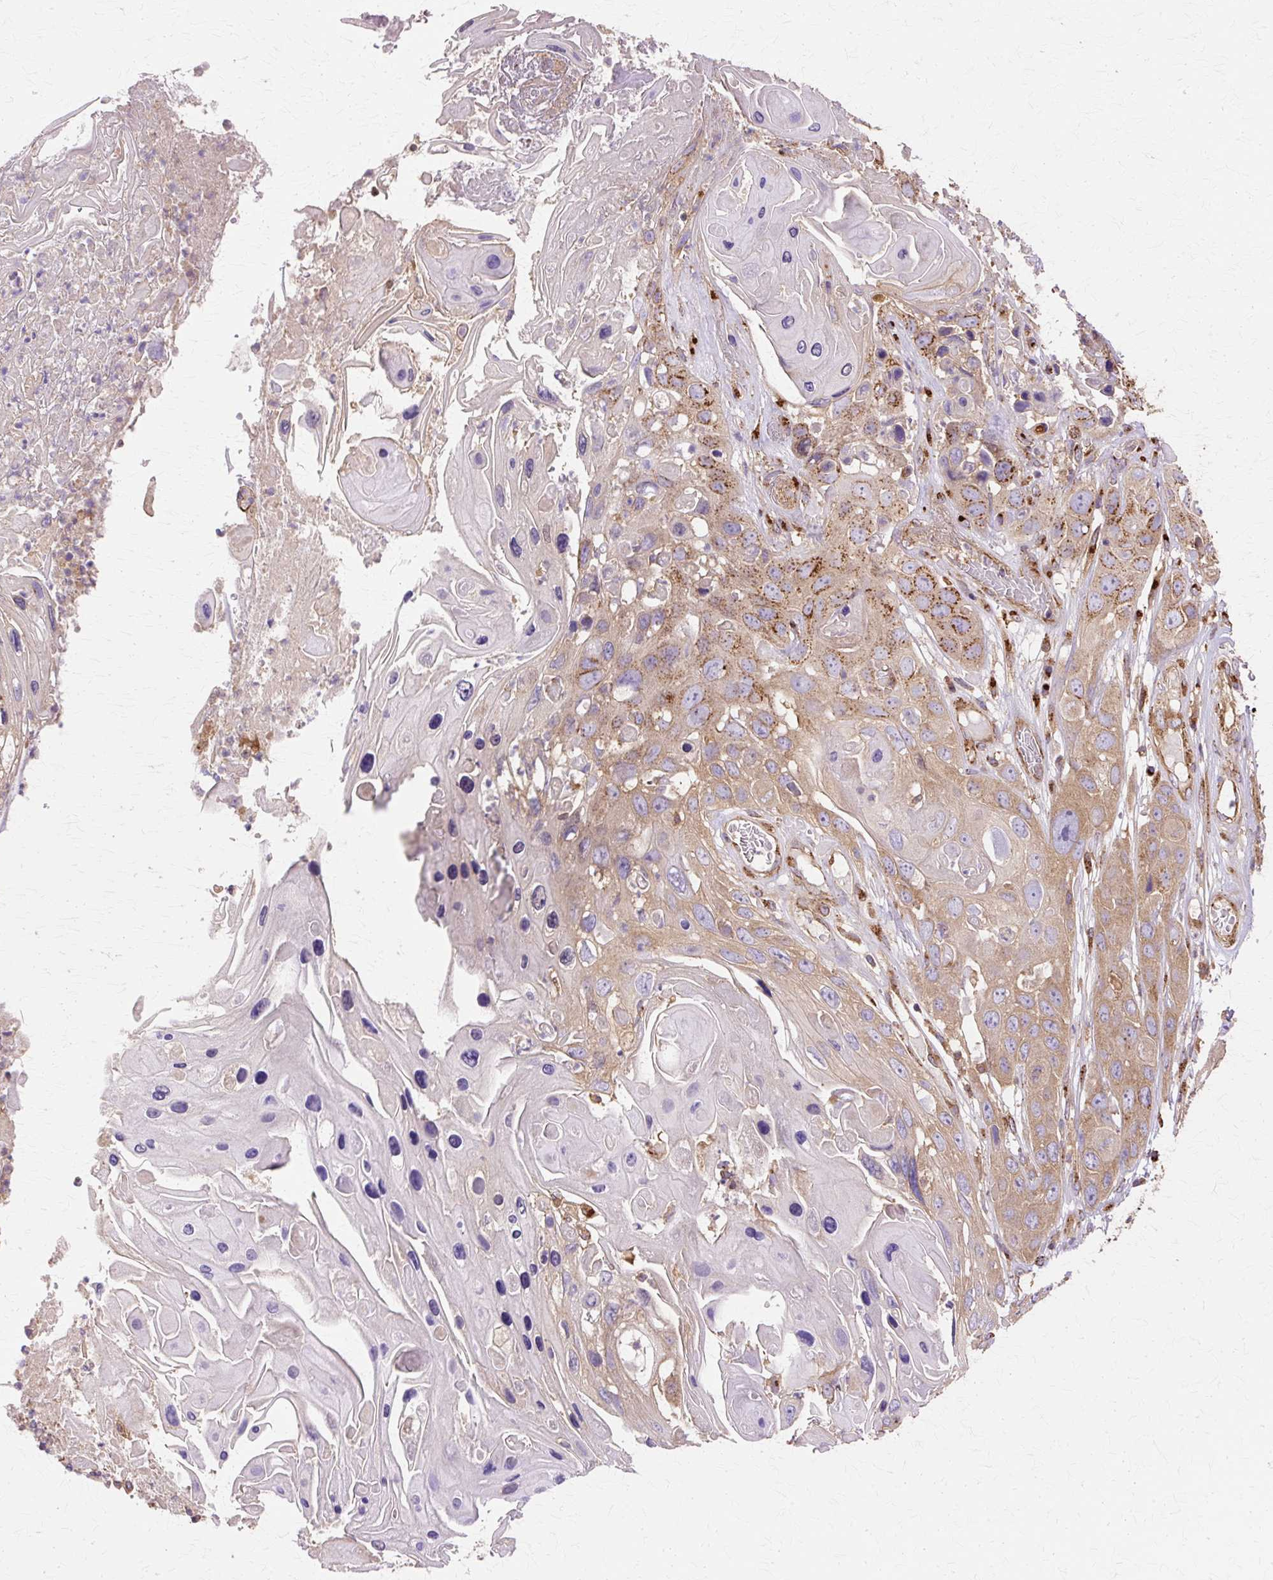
{"staining": {"intensity": "moderate", "quantity": "25%-75%", "location": "cytoplasmic/membranous"}, "tissue": "skin cancer", "cell_type": "Tumor cells", "image_type": "cancer", "snomed": [{"axis": "morphology", "description": "Squamous cell carcinoma, NOS"}, {"axis": "topography", "description": "Skin"}], "caption": "Immunohistochemistry (DAB (3,3'-diaminobenzidine)) staining of skin cancer displays moderate cytoplasmic/membranous protein positivity in about 25%-75% of tumor cells.", "gene": "COPB1", "patient": {"sex": "male", "age": 55}}